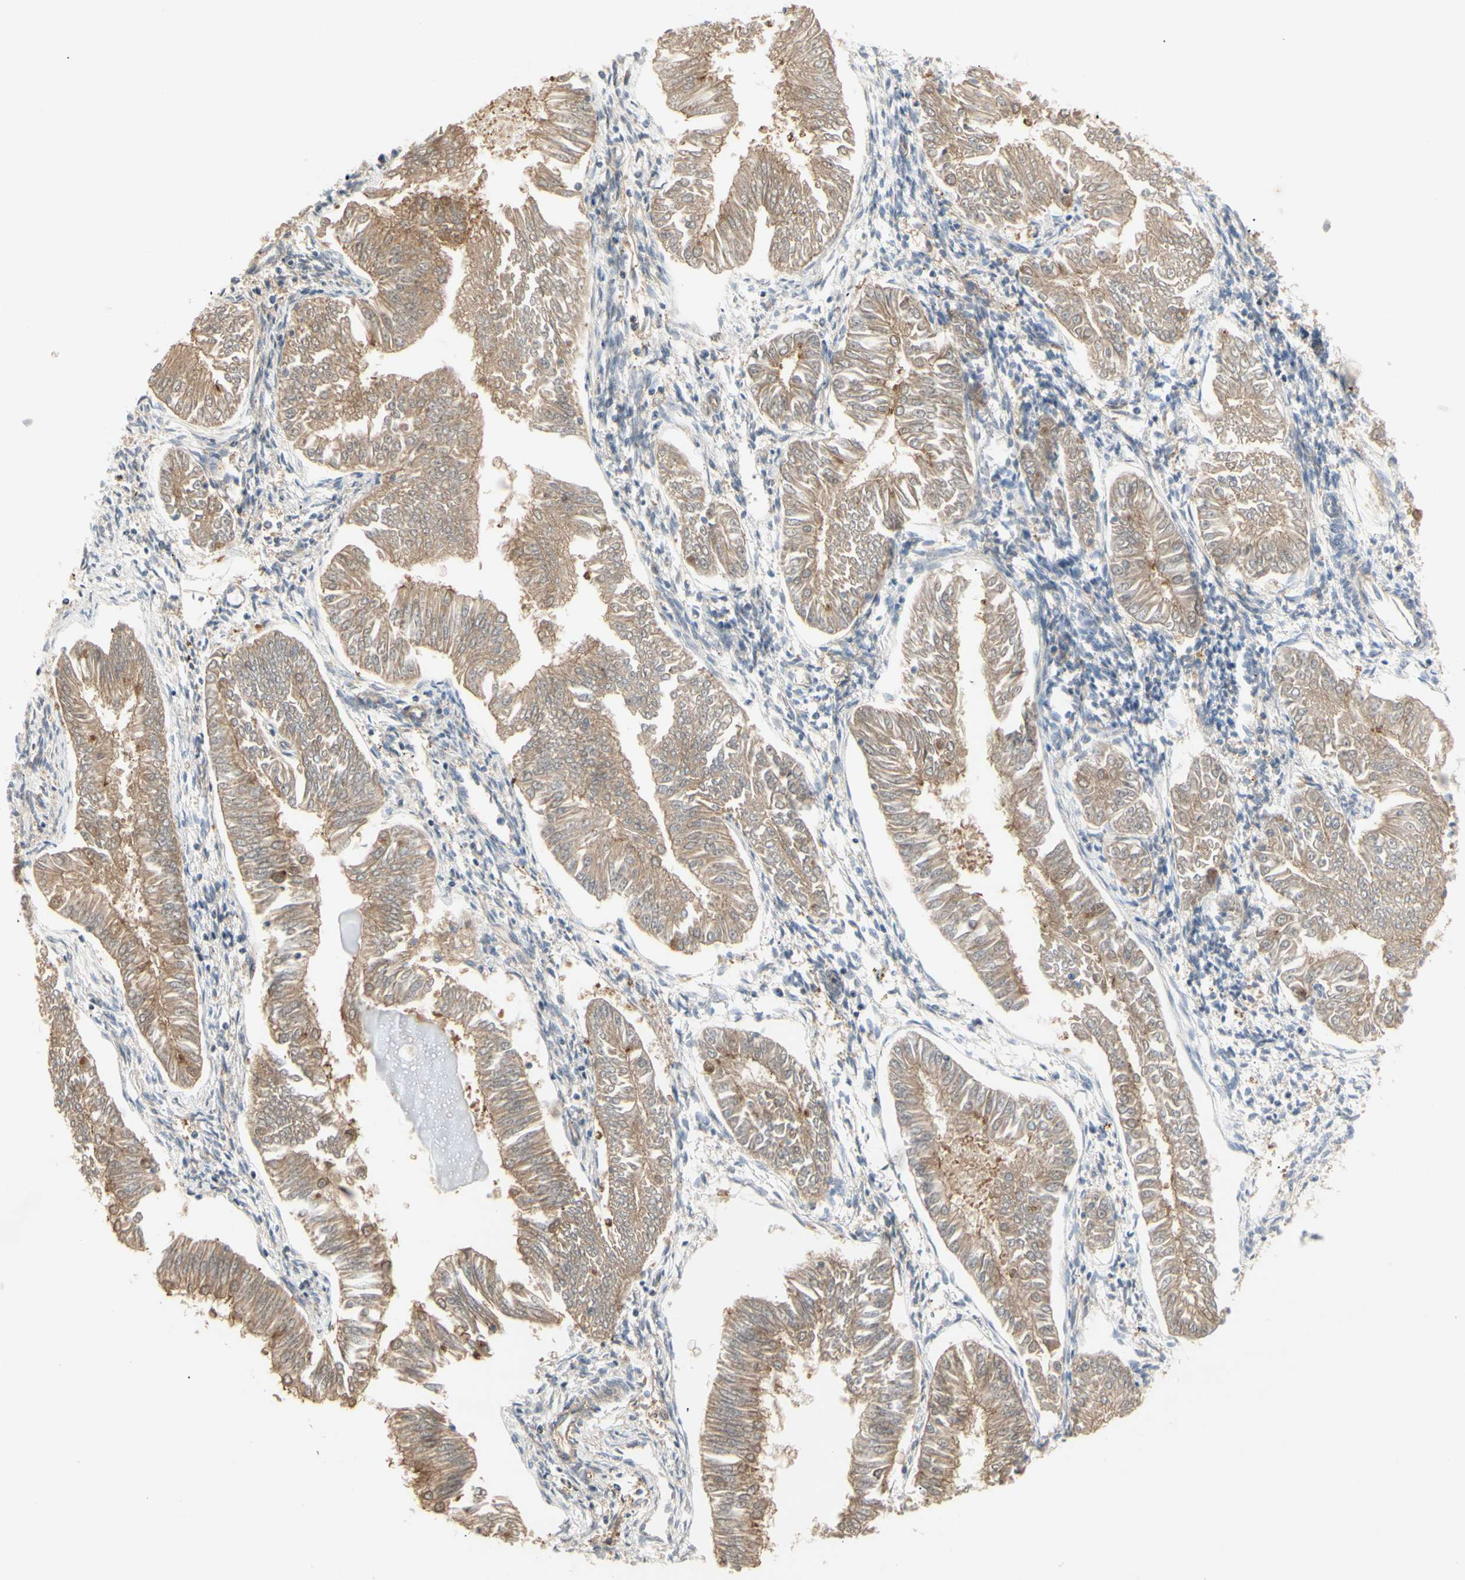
{"staining": {"intensity": "moderate", "quantity": ">75%", "location": "cytoplasmic/membranous"}, "tissue": "endometrial cancer", "cell_type": "Tumor cells", "image_type": "cancer", "snomed": [{"axis": "morphology", "description": "Adenocarcinoma, NOS"}, {"axis": "topography", "description": "Endometrium"}], "caption": "Endometrial cancer stained with a protein marker shows moderate staining in tumor cells.", "gene": "DYNLRB1", "patient": {"sex": "female", "age": 53}}